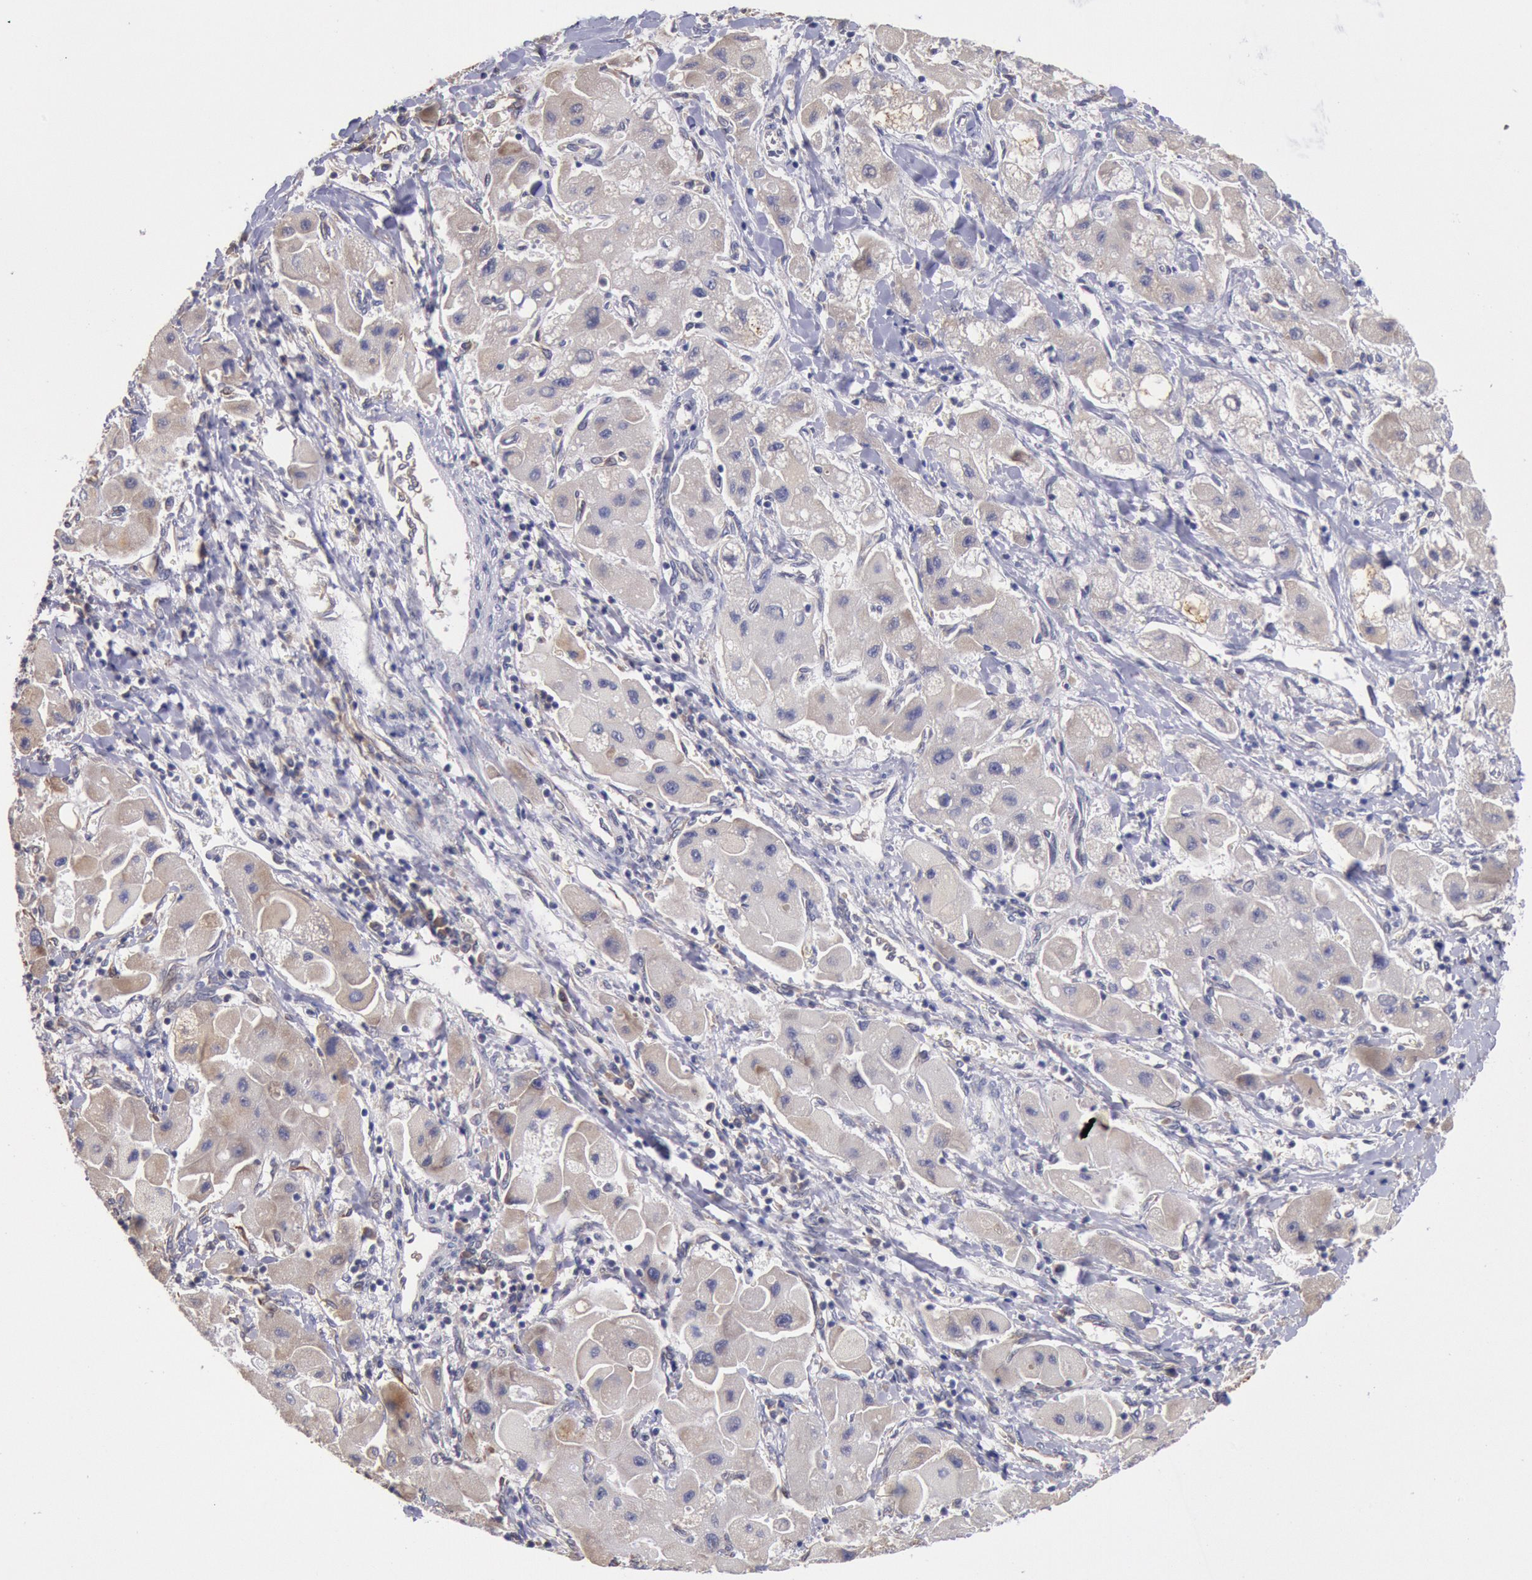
{"staining": {"intensity": "weak", "quantity": ">75%", "location": "cytoplasmic/membranous"}, "tissue": "liver cancer", "cell_type": "Tumor cells", "image_type": "cancer", "snomed": [{"axis": "morphology", "description": "Carcinoma, Hepatocellular, NOS"}, {"axis": "topography", "description": "Liver"}], "caption": "The photomicrograph reveals a brown stain indicating the presence of a protein in the cytoplasmic/membranous of tumor cells in liver cancer. Using DAB (brown) and hematoxylin (blue) stains, captured at high magnification using brightfield microscopy.", "gene": "DRG1", "patient": {"sex": "male", "age": 24}}